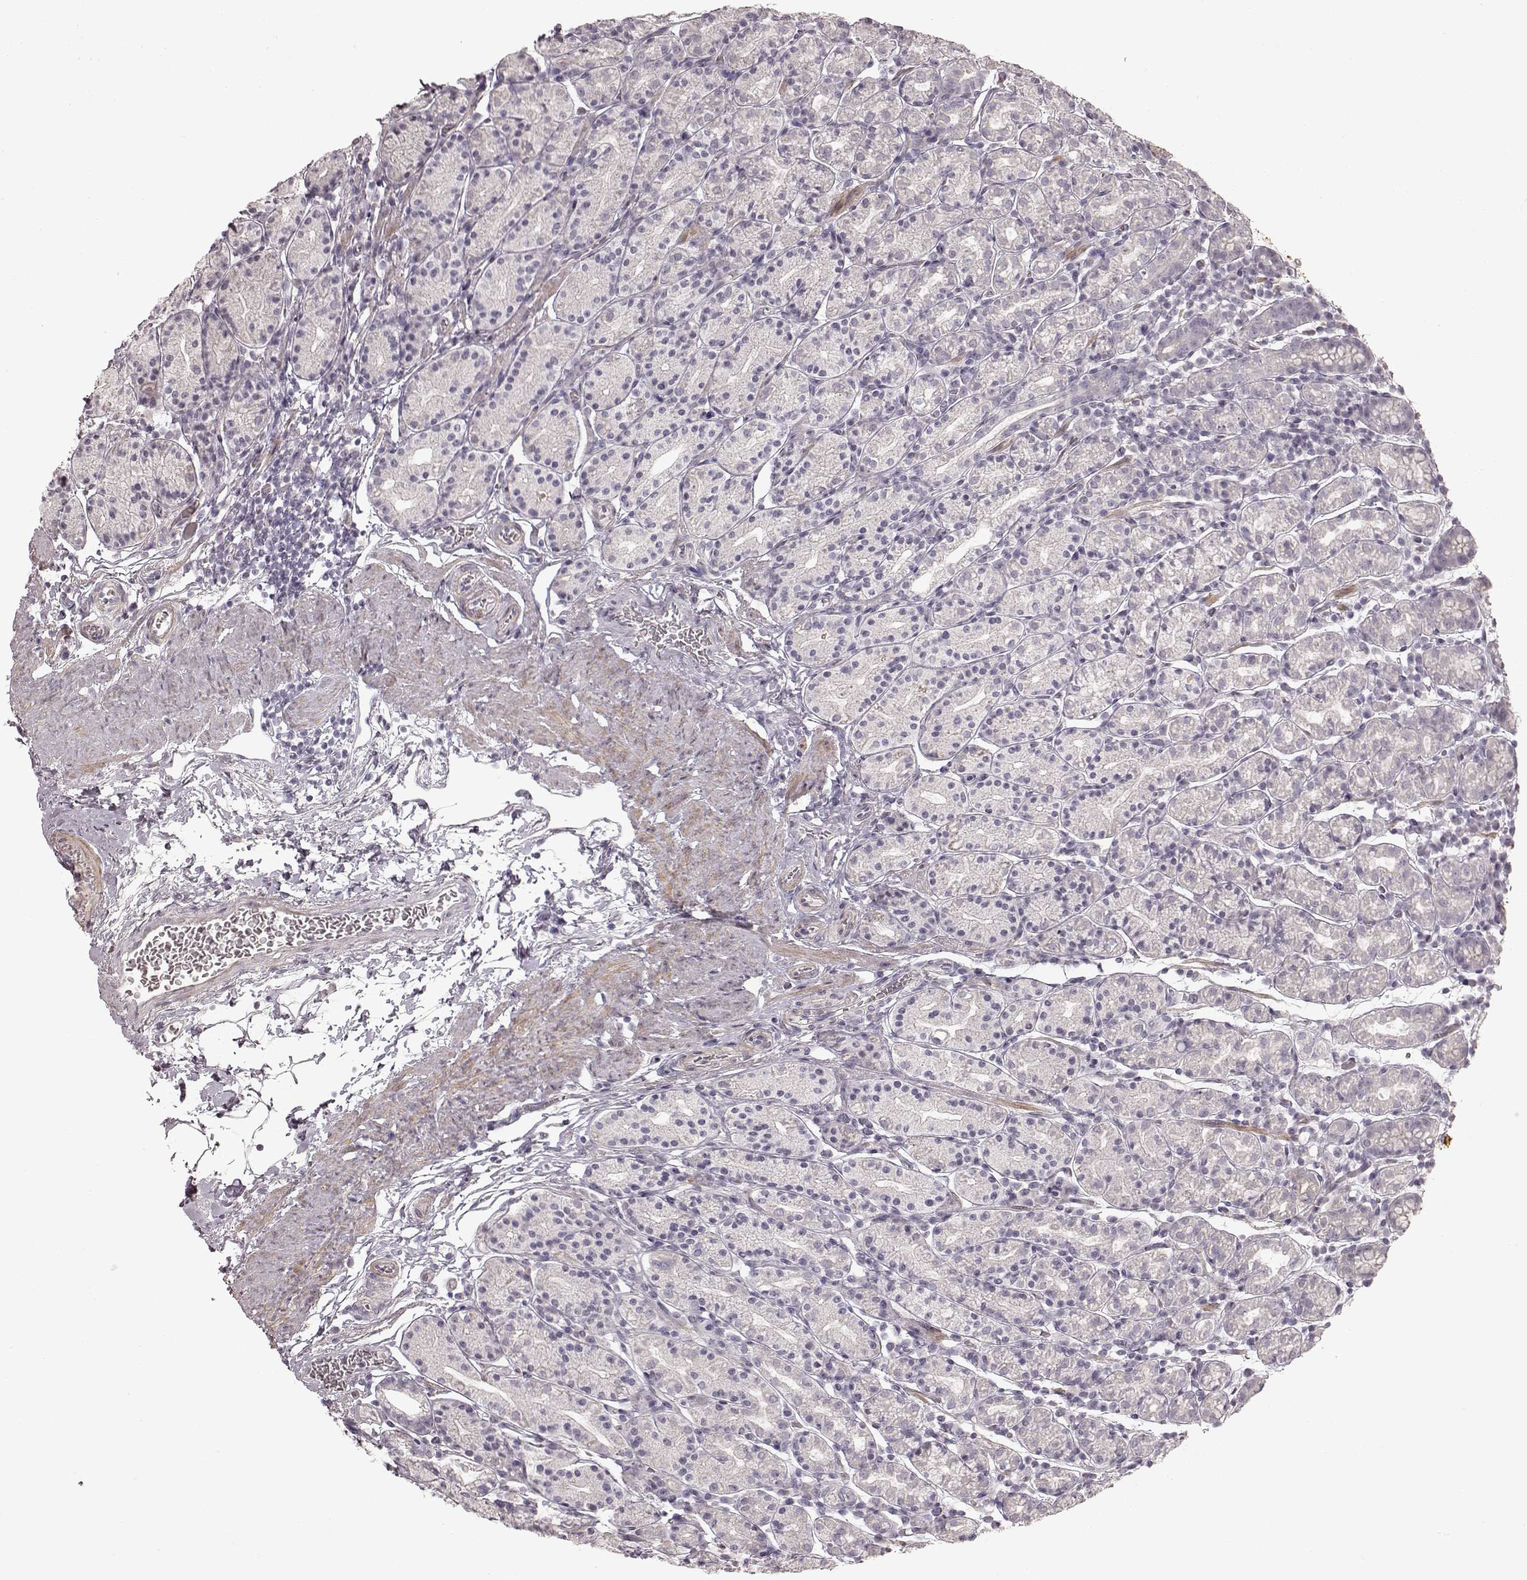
{"staining": {"intensity": "negative", "quantity": "none", "location": "none"}, "tissue": "stomach", "cell_type": "Glandular cells", "image_type": "normal", "snomed": [{"axis": "morphology", "description": "Normal tissue, NOS"}, {"axis": "topography", "description": "Stomach, upper"}, {"axis": "topography", "description": "Stomach"}], "caption": "Immunohistochemistry (IHC) photomicrograph of unremarkable stomach: stomach stained with DAB demonstrates no significant protein positivity in glandular cells. The staining is performed using DAB brown chromogen with nuclei counter-stained in using hematoxylin.", "gene": "PRLHR", "patient": {"sex": "male", "age": 62}}